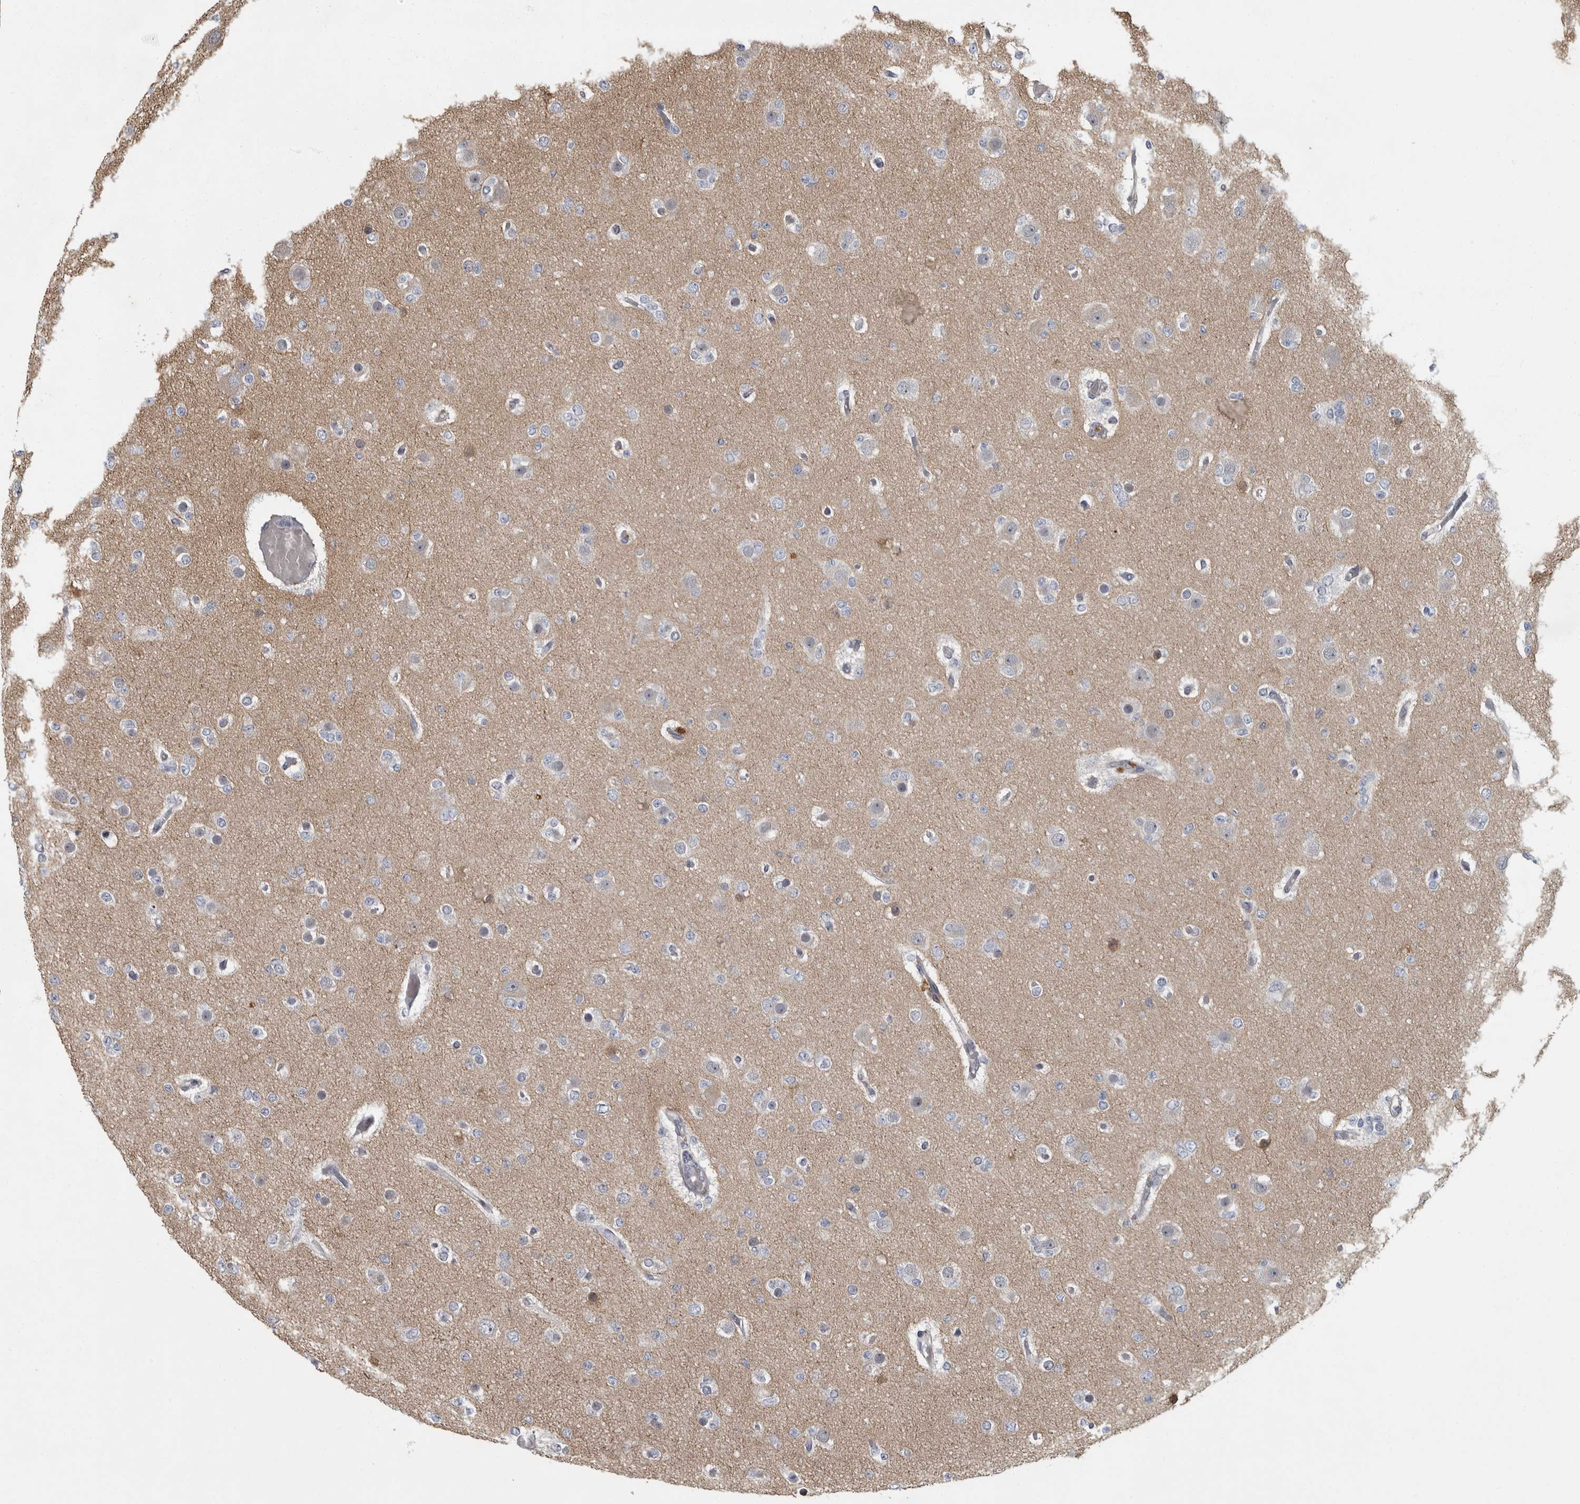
{"staining": {"intensity": "negative", "quantity": "none", "location": "none"}, "tissue": "glioma", "cell_type": "Tumor cells", "image_type": "cancer", "snomed": [{"axis": "morphology", "description": "Glioma, malignant, Low grade"}, {"axis": "topography", "description": "Brain"}], "caption": "Immunohistochemistry (IHC) micrograph of neoplastic tissue: human glioma stained with DAB (3,3'-diaminobenzidine) shows no significant protein staining in tumor cells.", "gene": "PDE7A", "patient": {"sex": "female", "age": 22}}